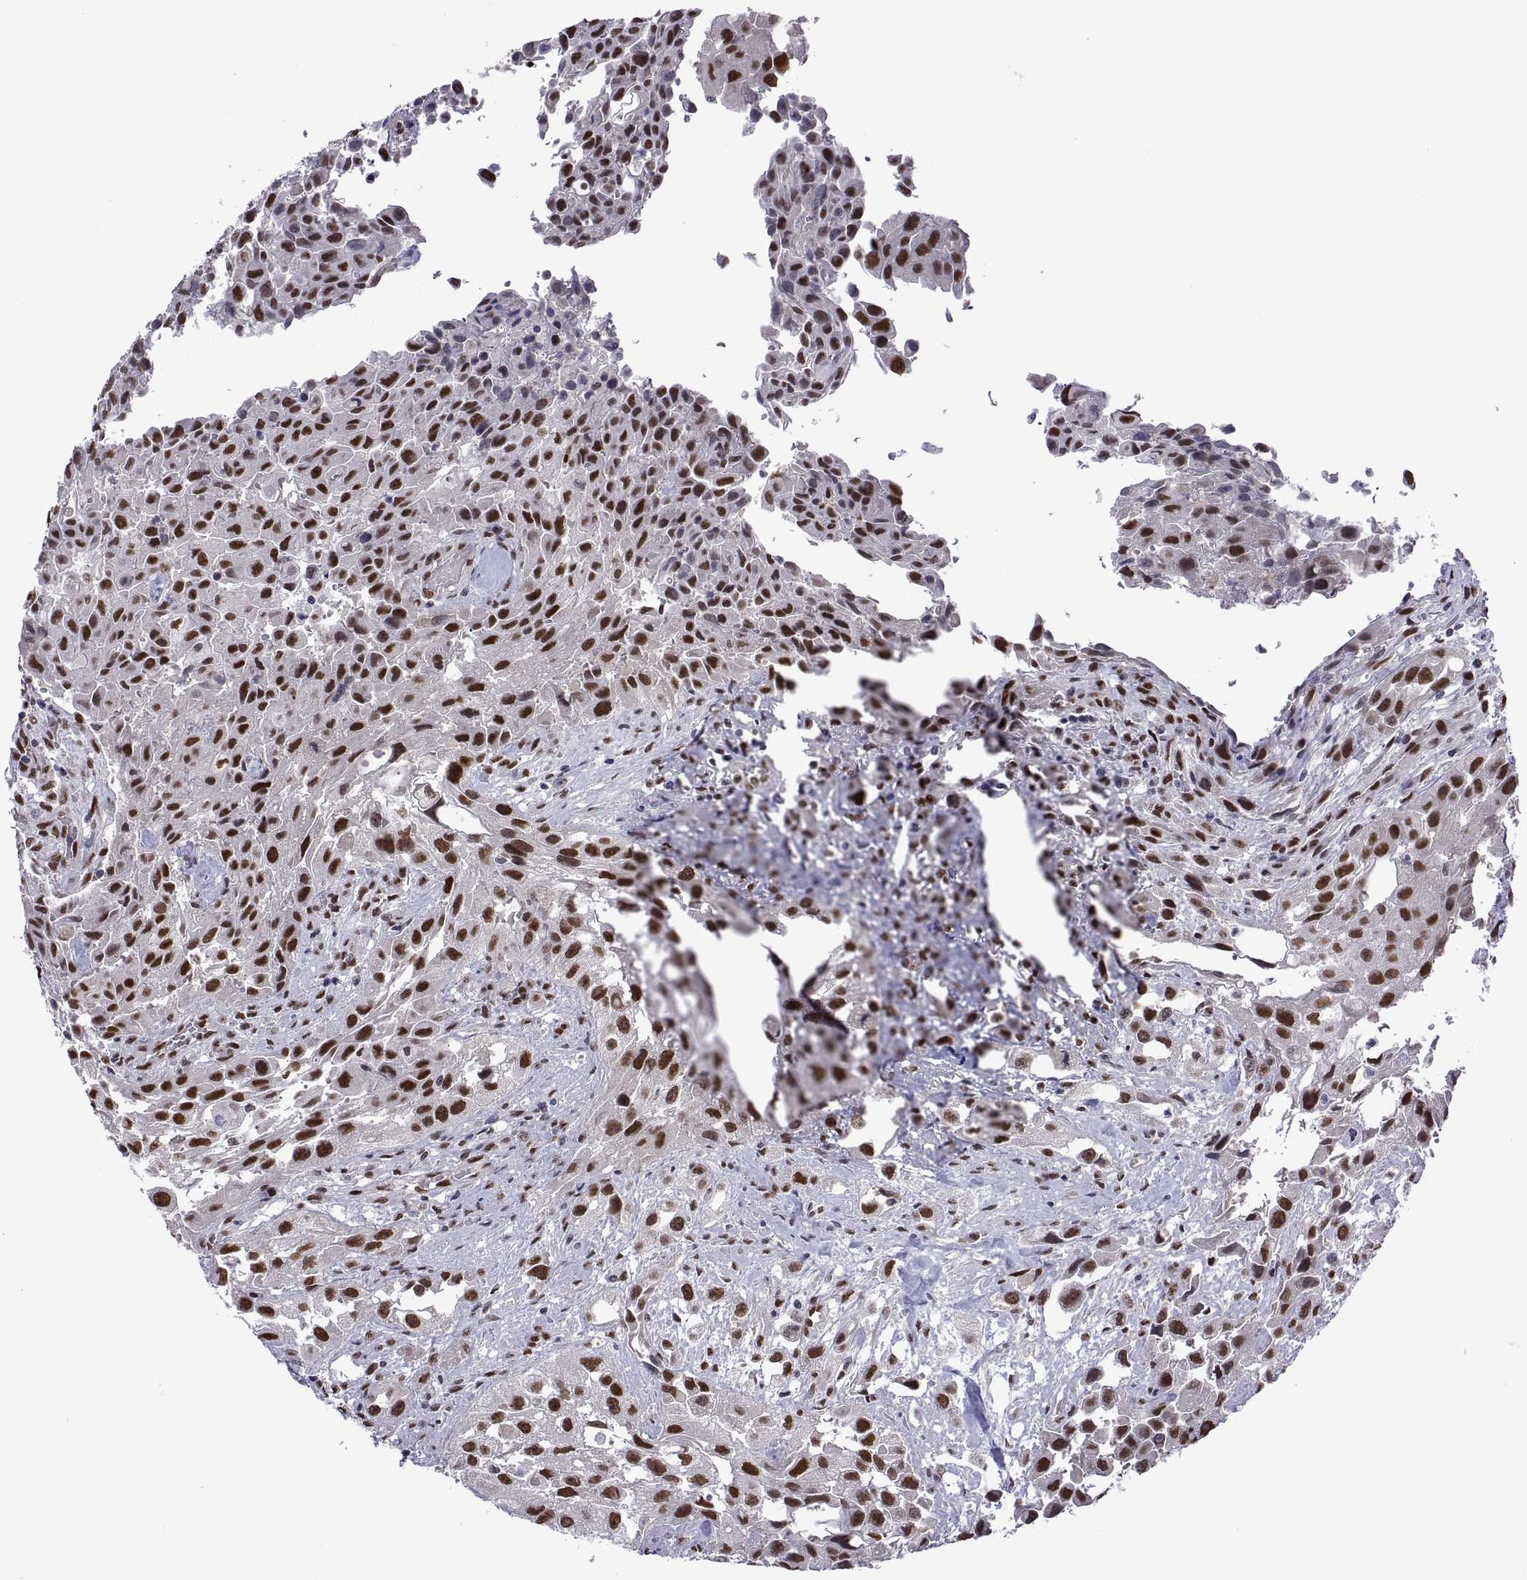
{"staining": {"intensity": "strong", "quantity": ">75%", "location": "nuclear"}, "tissue": "urothelial cancer", "cell_type": "Tumor cells", "image_type": "cancer", "snomed": [{"axis": "morphology", "description": "Urothelial carcinoma, High grade"}, {"axis": "topography", "description": "Urinary bladder"}], "caption": "Approximately >75% of tumor cells in high-grade urothelial carcinoma reveal strong nuclear protein positivity as visualized by brown immunohistochemical staining.", "gene": "NR4A1", "patient": {"sex": "male", "age": 79}}